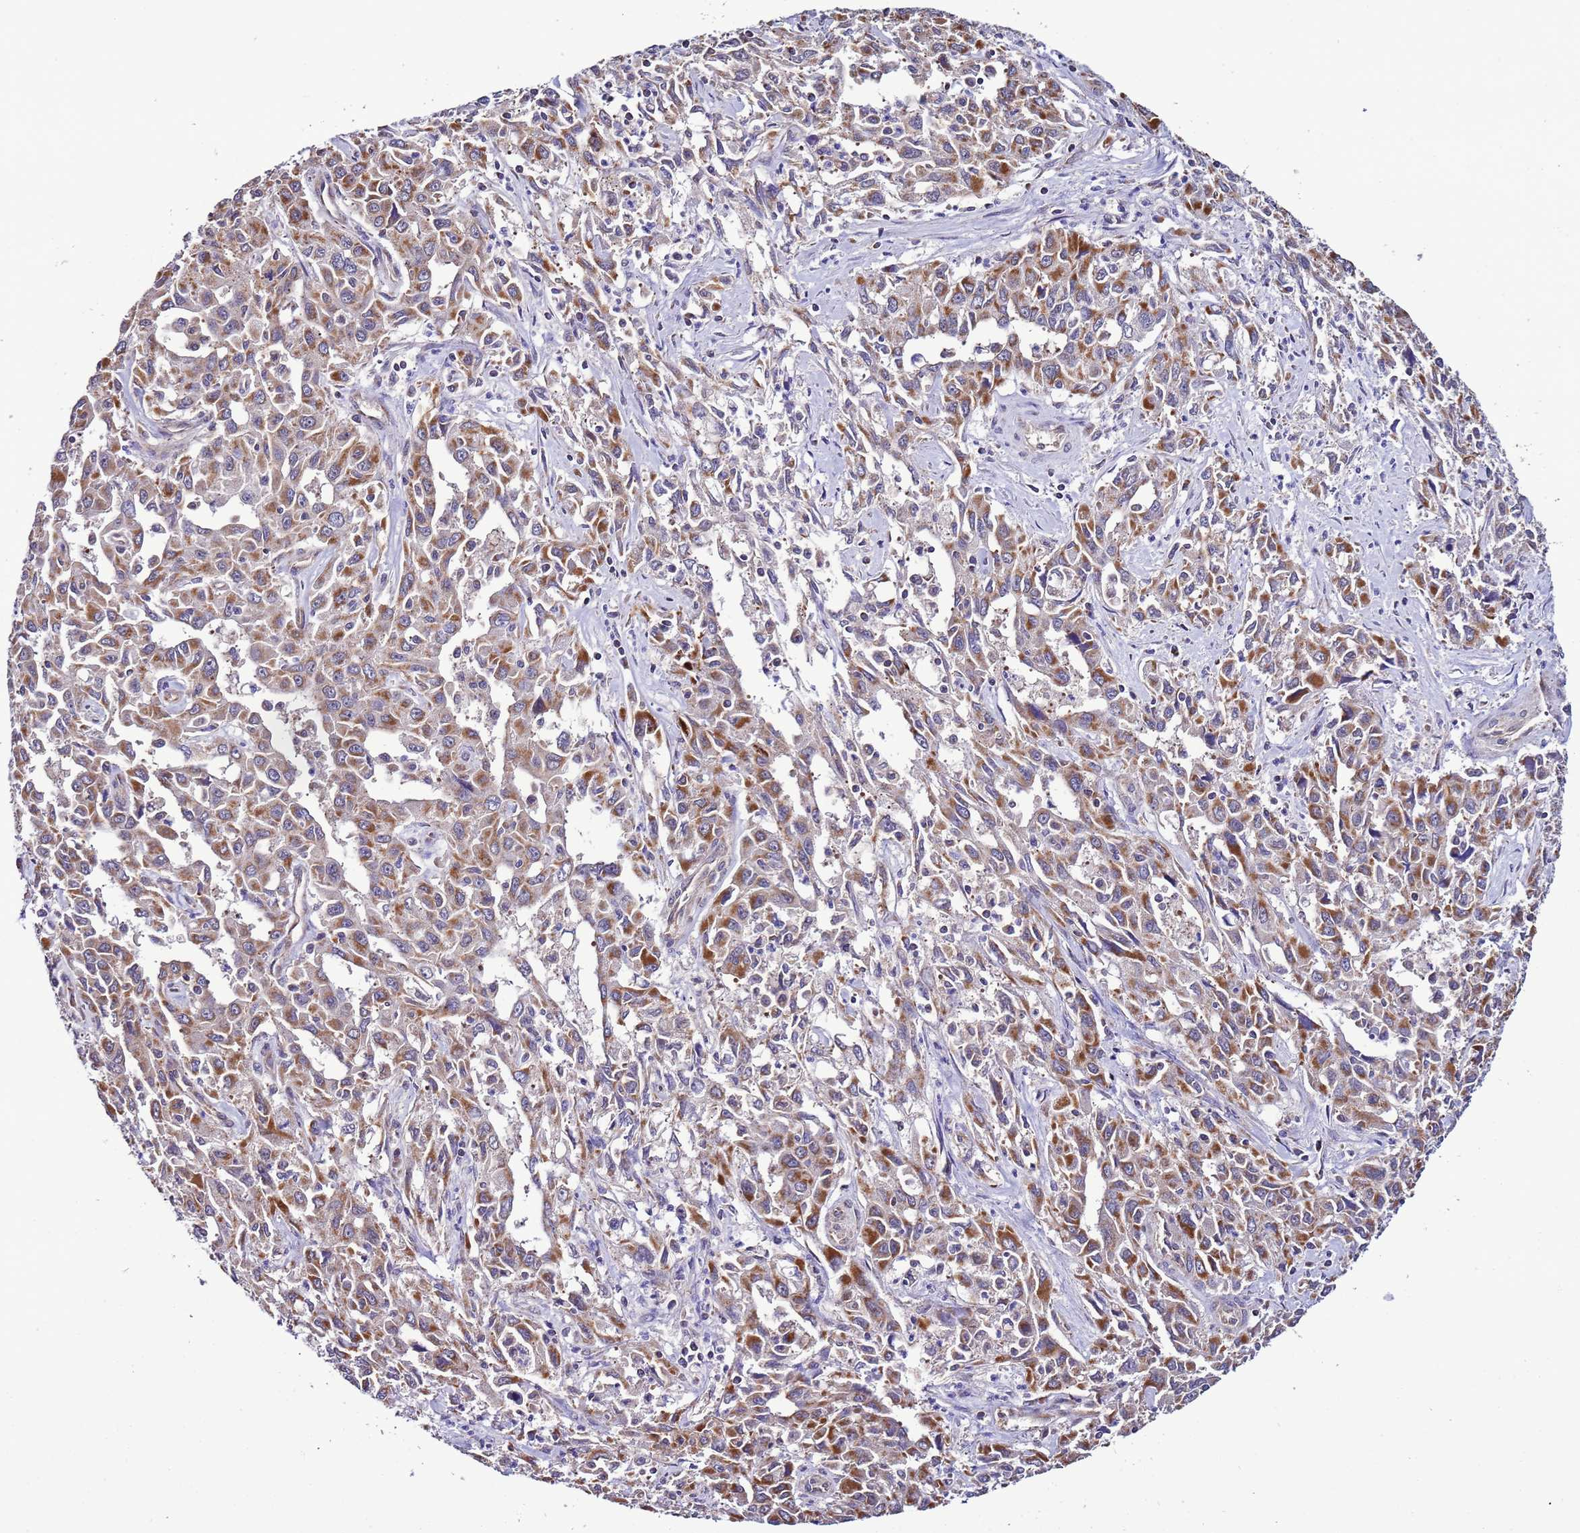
{"staining": {"intensity": "moderate", "quantity": ">75%", "location": "cytoplasmic/membranous"}, "tissue": "liver cancer", "cell_type": "Tumor cells", "image_type": "cancer", "snomed": [{"axis": "morphology", "description": "Carcinoma, Hepatocellular, NOS"}, {"axis": "topography", "description": "Liver"}], "caption": "Immunohistochemistry (IHC) of human liver hepatocellular carcinoma shows medium levels of moderate cytoplasmic/membranous positivity in approximately >75% of tumor cells.", "gene": "AHI1", "patient": {"sex": "male", "age": 63}}